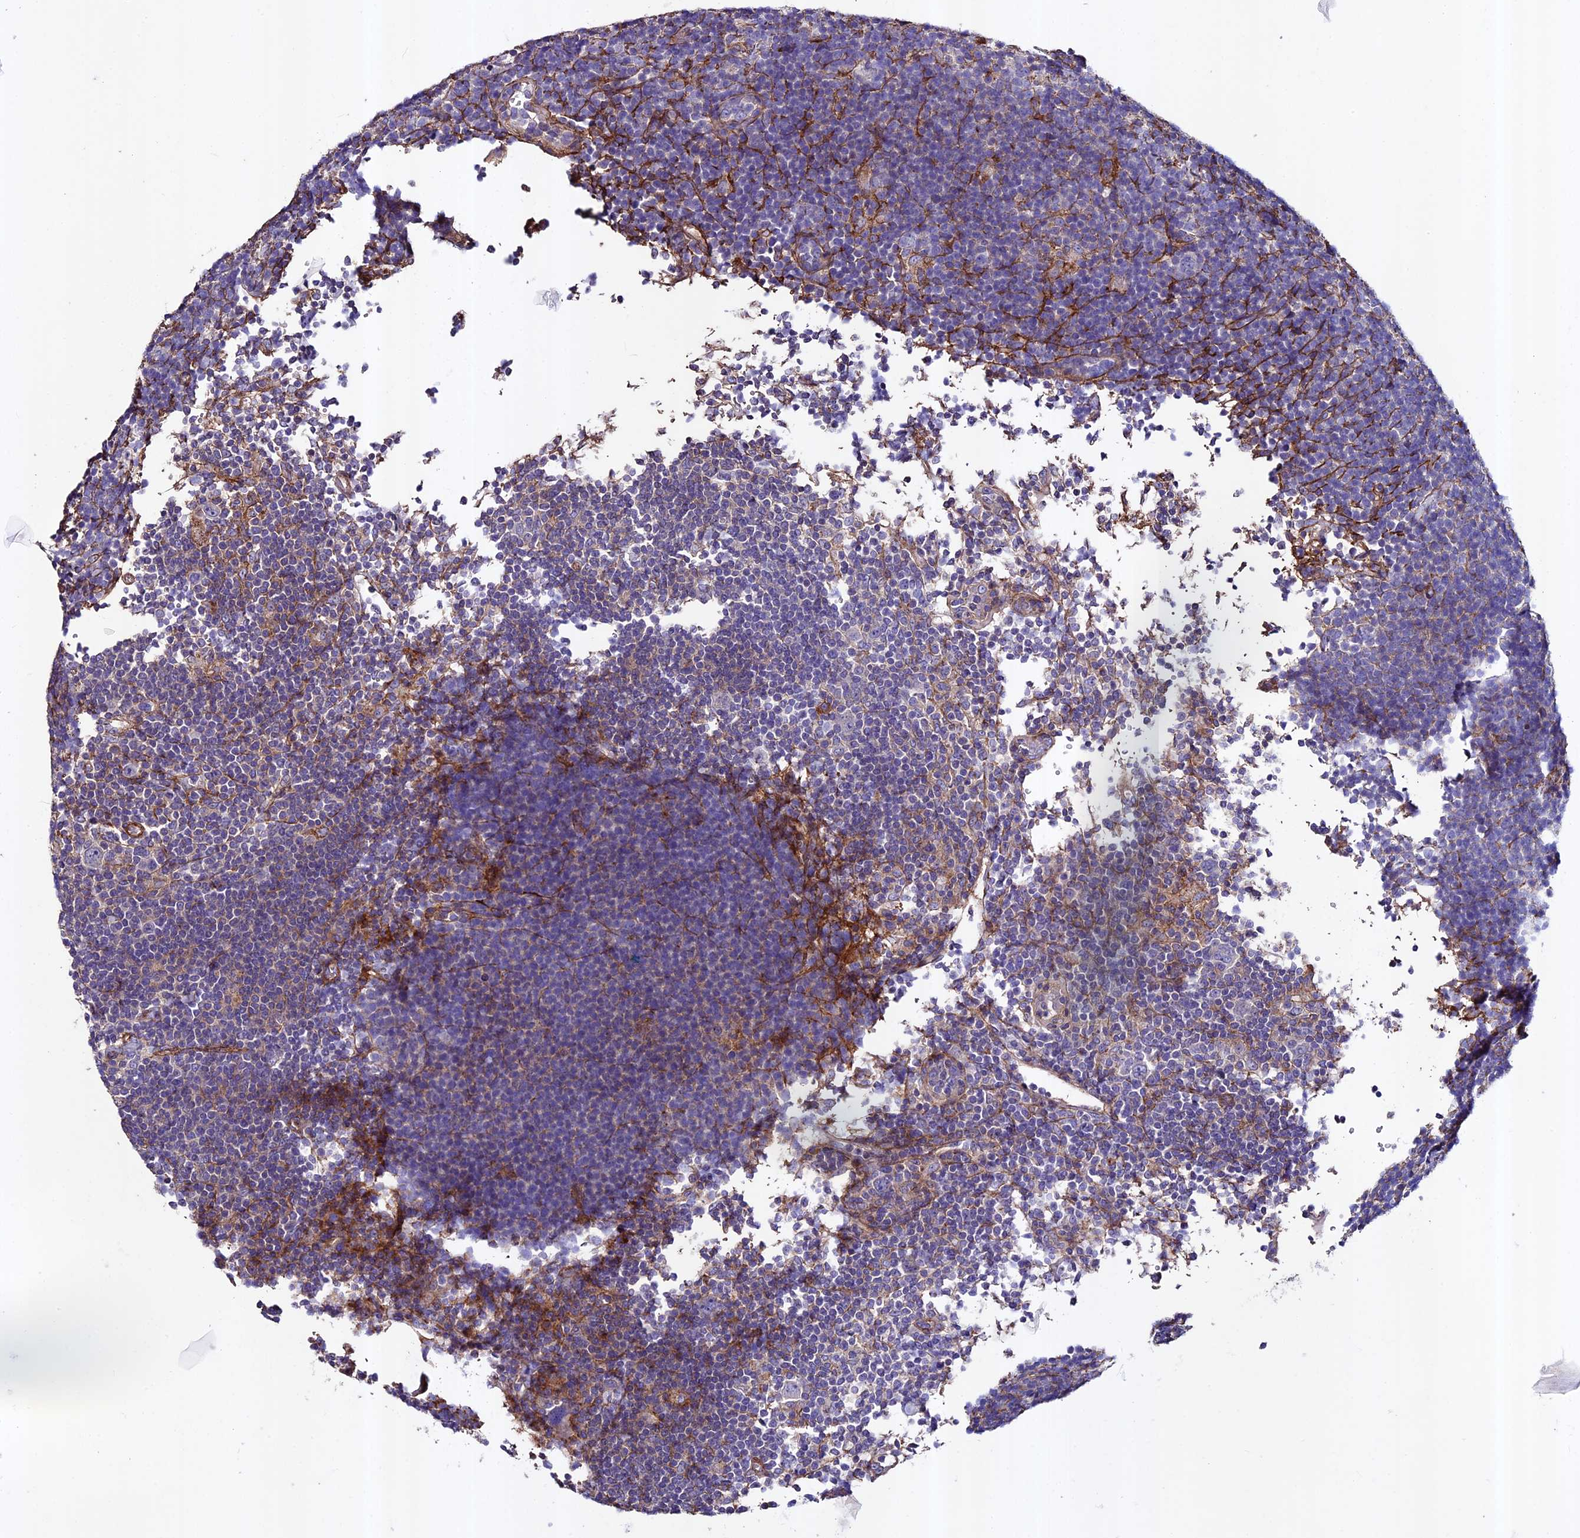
{"staining": {"intensity": "negative", "quantity": "none", "location": "none"}, "tissue": "lymphoma", "cell_type": "Tumor cells", "image_type": "cancer", "snomed": [{"axis": "morphology", "description": "Hodgkin's disease, NOS"}, {"axis": "topography", "description": "Lymph node"}], "caption": "Human lymphoma stained for a protein using immunohistochemistry exhibits no positivity in tumor cells.", "gene": "EVA1B", "patient": {"sex": "female", "age": 57}}